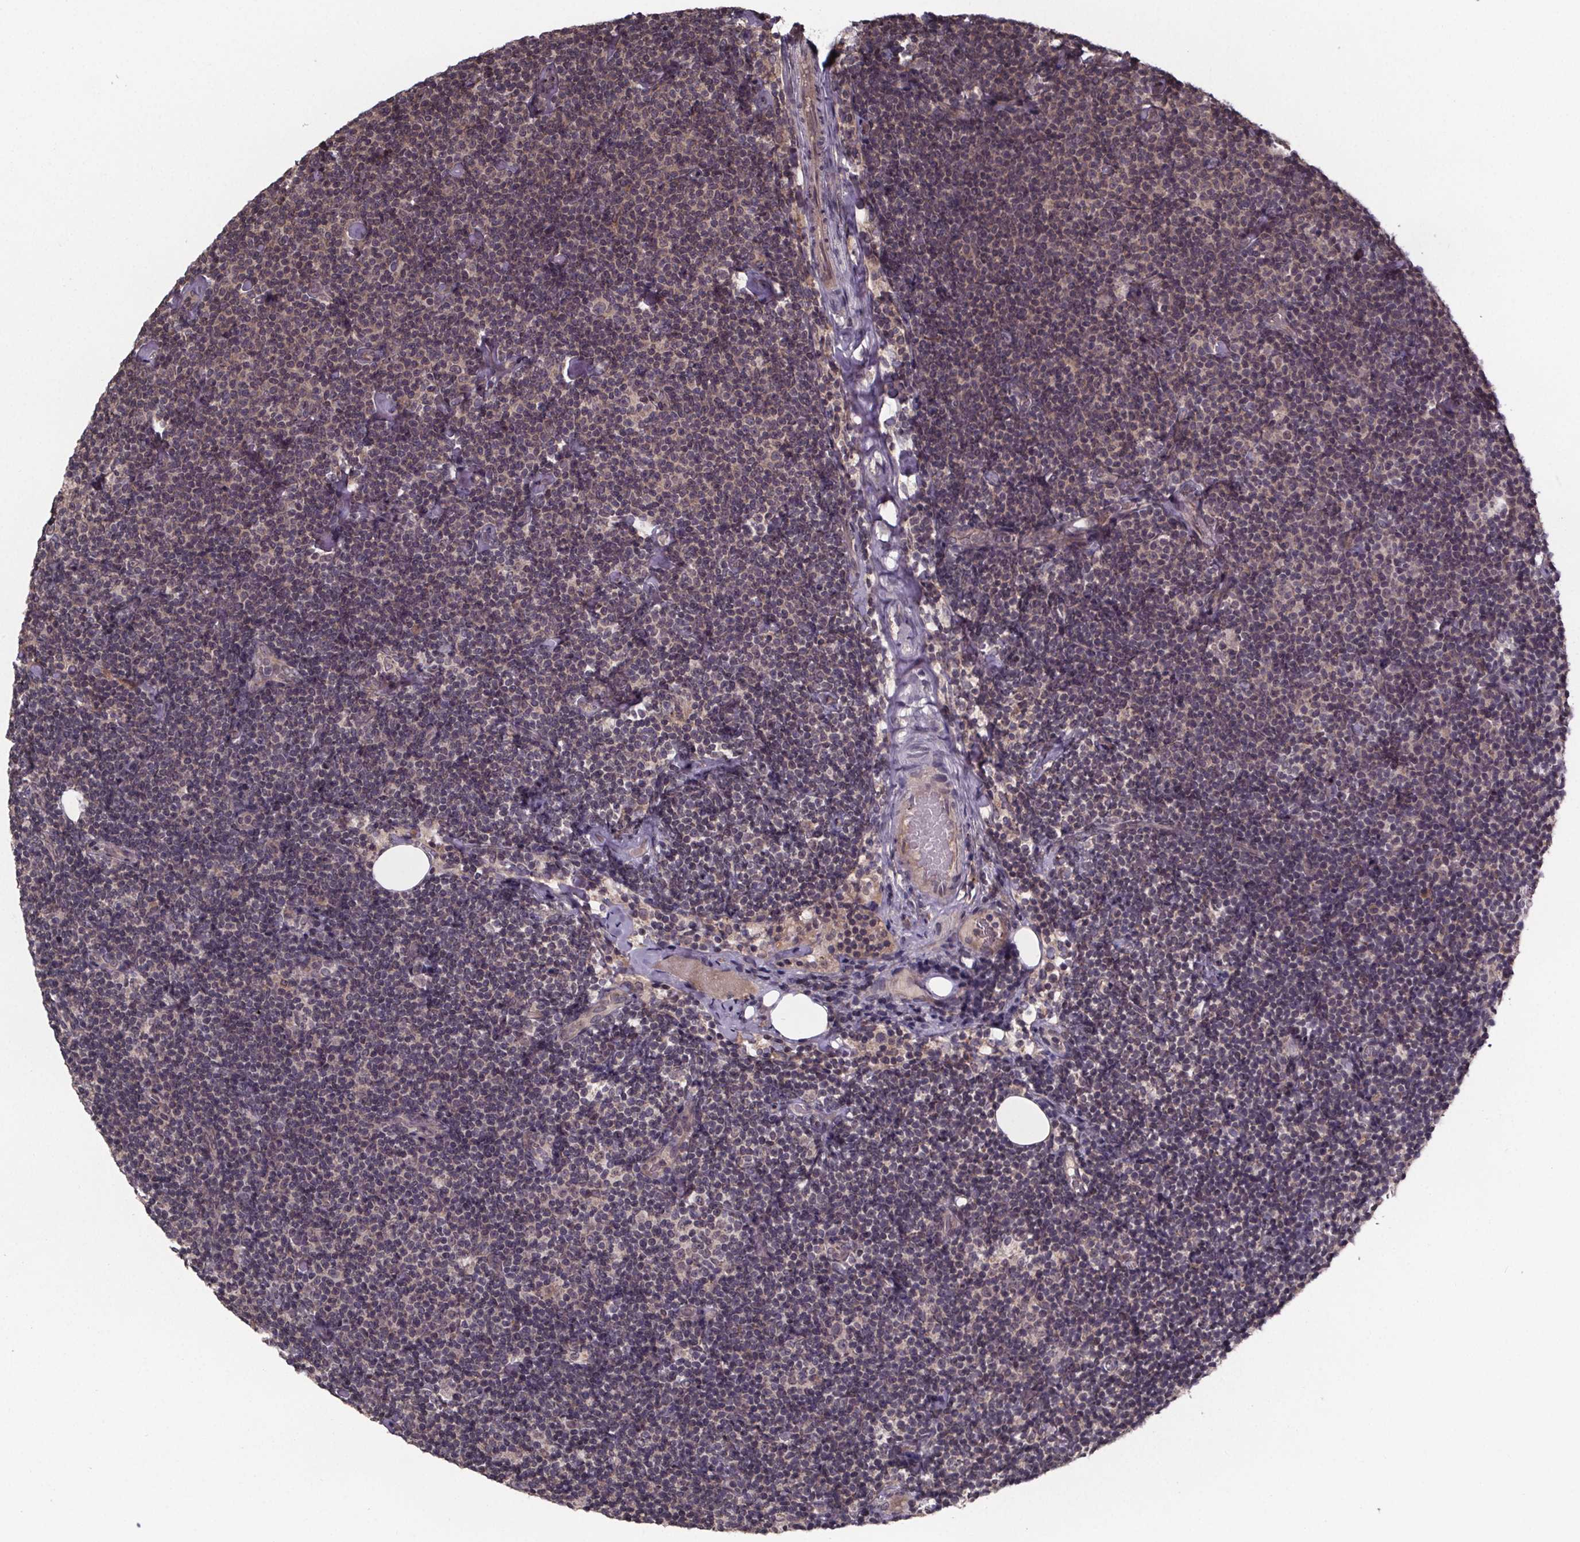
{"staining": {"intensity": "weak", "quantity": ">75%", "location": "cytoplasmic/membranous"}, "tissue": "lymphoma", "cell_type": "Tumor cells", "image_type": "cancer", "snomed": [{"axis": "morphology", "description": "Malignant lymphoma, non-Hodgkin's type, Low grade"}, {"axis": "topography", "description": "Lymph node"}], "caption": "Protein expression analysis of lymphoma shows weak cytoplasmic/membranous positivity in approximately >75% of tumor cells.", "gene": "SAT1", "patient": {"sex": "male", "age": 81}}